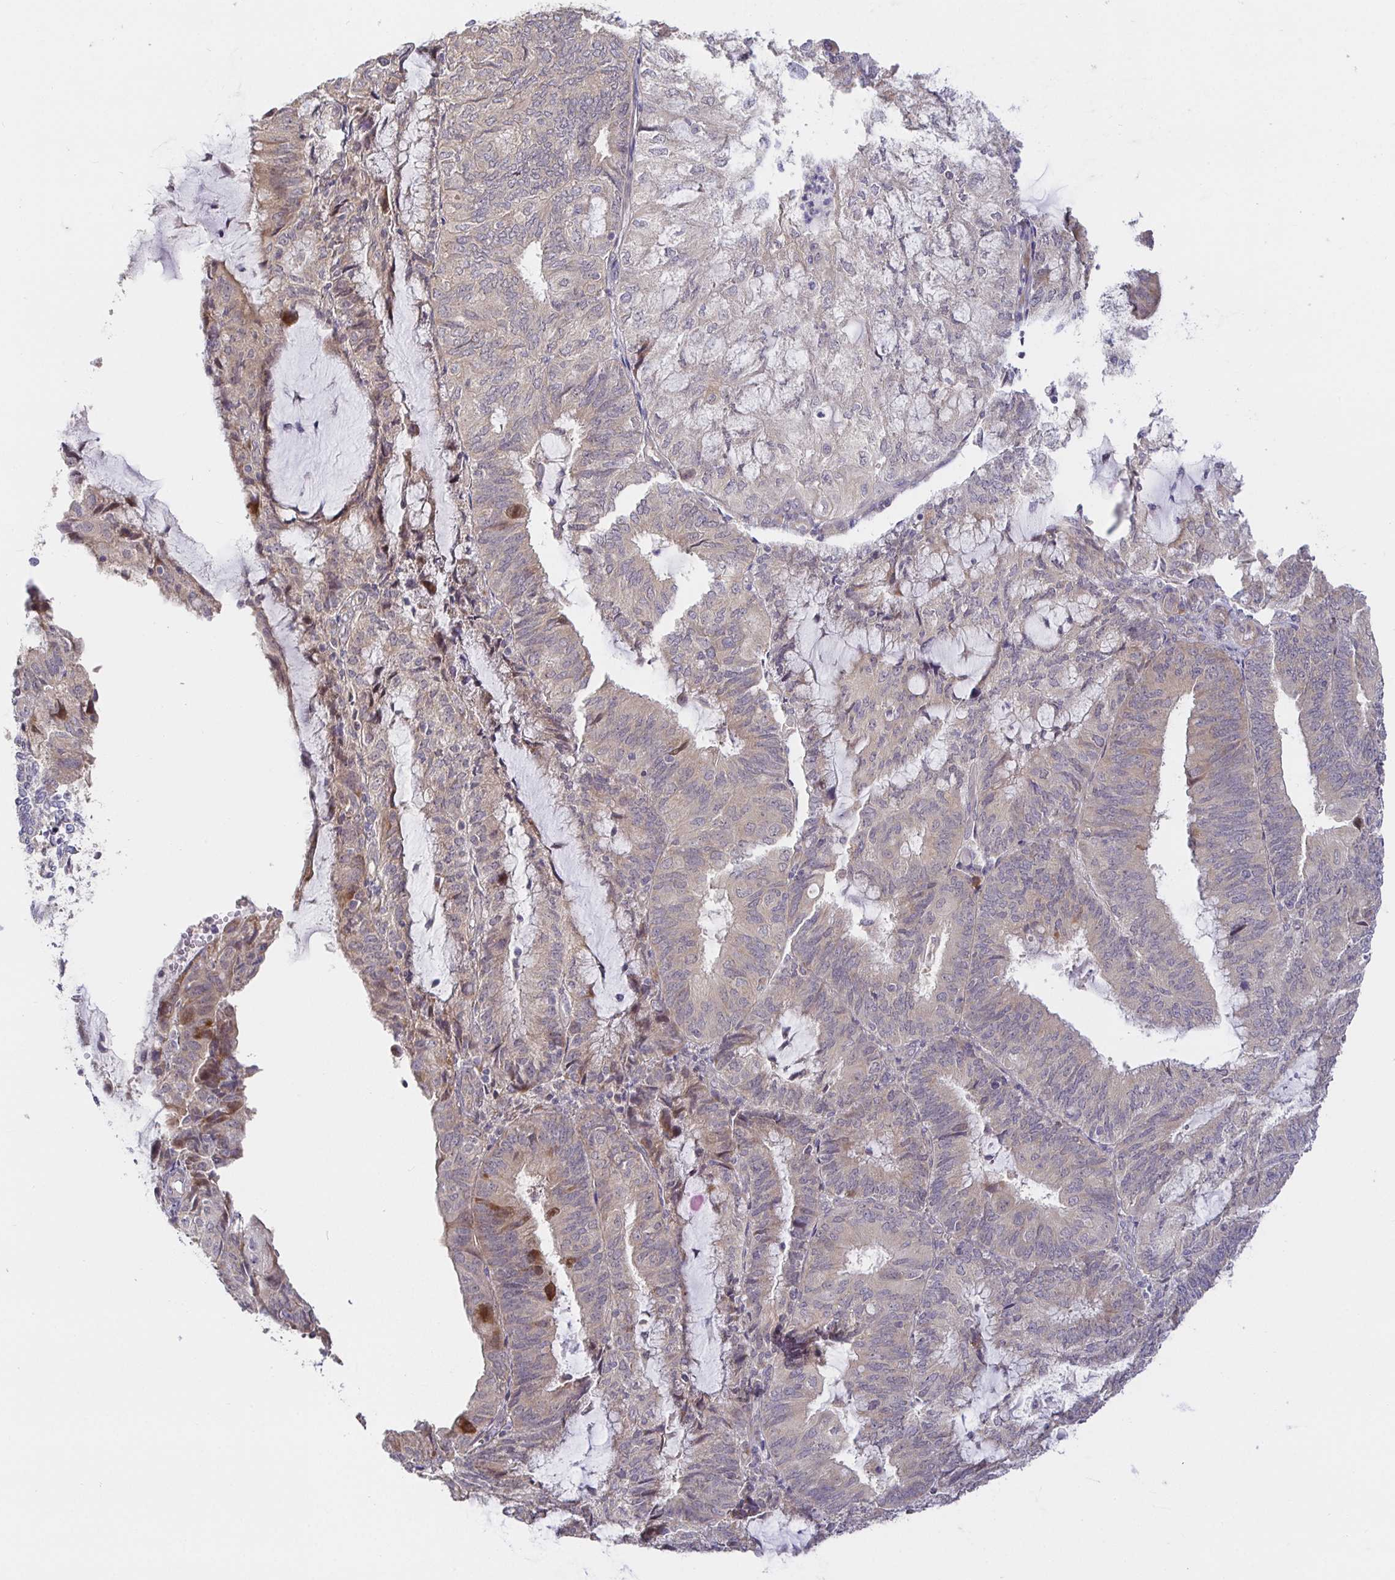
{"staining": {"intensity": "weak", "quantity": "25%-75%", "location": "cytoplasmic/membranous"}, "tissue": "endometrial cancer", "cell_type": "Tumor cells", "image_type": "cancer", "snomed": [{"axis": "morphology", "description": "Adenocarcinoma, NOS"}, {"axis": "topography", "description": "Endometrium"}], "caption": "The photomicrograph demonstrates immunohistochemical staining of endometrial cancer (adenocarcinoma). There is weak cytoplasmic/membranous staining is present in approximately 25%-75% of tumor cells. The staining is performed using DAB (3,3'-diaminobenzidine) brown chromogen to label protein expression. The nuclei are counter-stained blue using hematoxylin.", "gene": "ZDHHC11", "patient": {"sex": "female", "age": 81}}